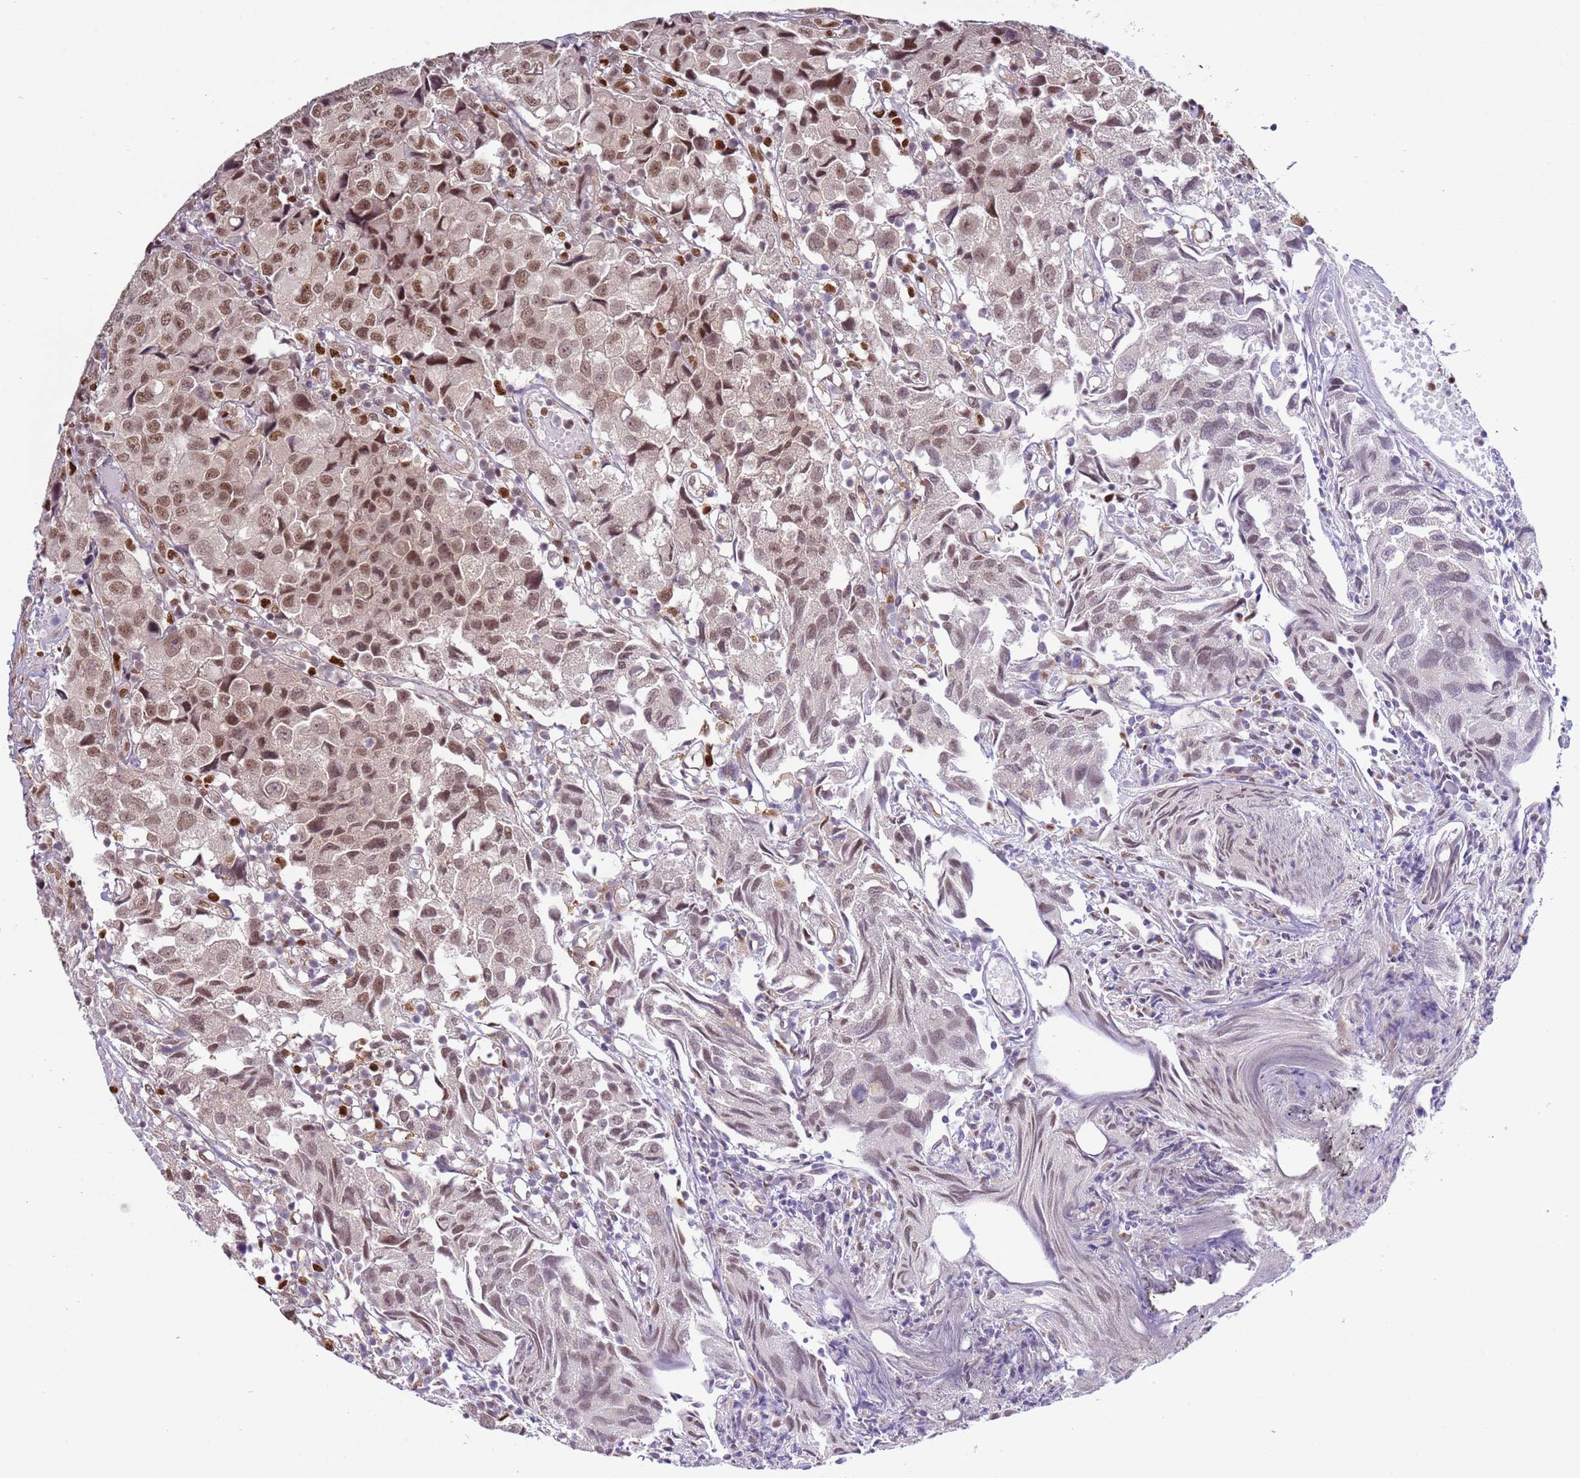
{"staining": {"intensity": "moderate", "quantity": ">75%", "location": "nuclear"}, "tissue": "urothelial cancer", "cell_type": "Tumor cells", "image_type": "cancer", "snomed": [{"axis": "morphology", "description": "Urothelial carcinoma, High grade"}, {"axis": "topography", "description": "Urinary bladder"}], "caption": "Tumor cells exhibit medium levels of moderate nuclear staining in about >75% of cells in urothelial carcinoma (high-grade).", "gene": "PRPF6", "patient": {"sex": "female", "age": 75}}